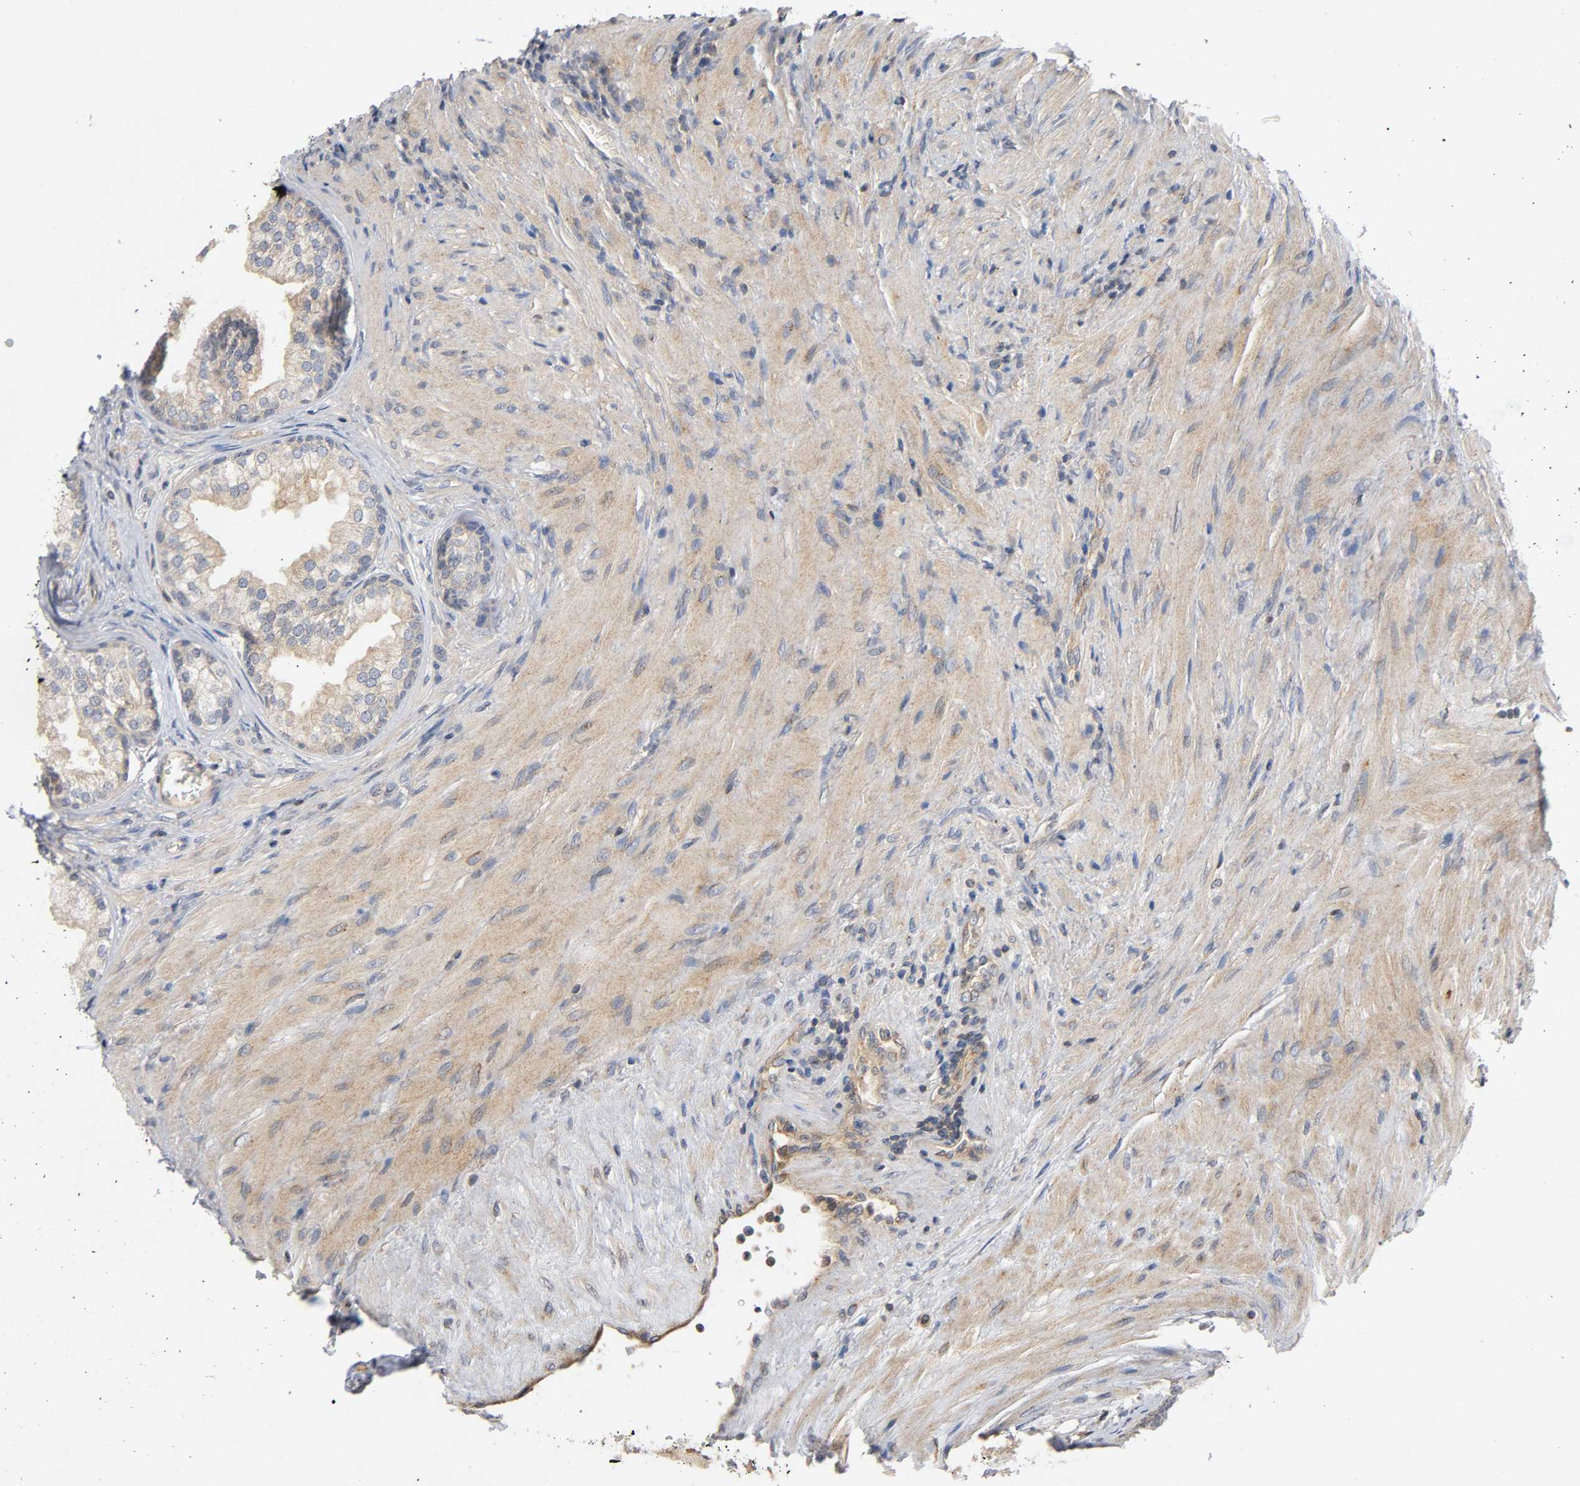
{"staining": {"intensity": "weak", "quantity": ">75%", "location": "cytoplasmic/membranous"}, "tissue": "prostate", "cell_type": "Glandular cells", "image_type": "normal", "snomed": [{"axis": "morphology", "description": "Normal tissue, NOS"}, {"axis": "topography", "description": "Prostate"}], "caption": "The photomicrograph reveals staining of benign prostate, revealing weak cytoplasmic/membranous protein expression (brown color) within glandular cells. (DAB IHC with brightfield microscopy, high magnification).", "gene": "IKBKB", "patient": {"sex": "male", "age": 76}}